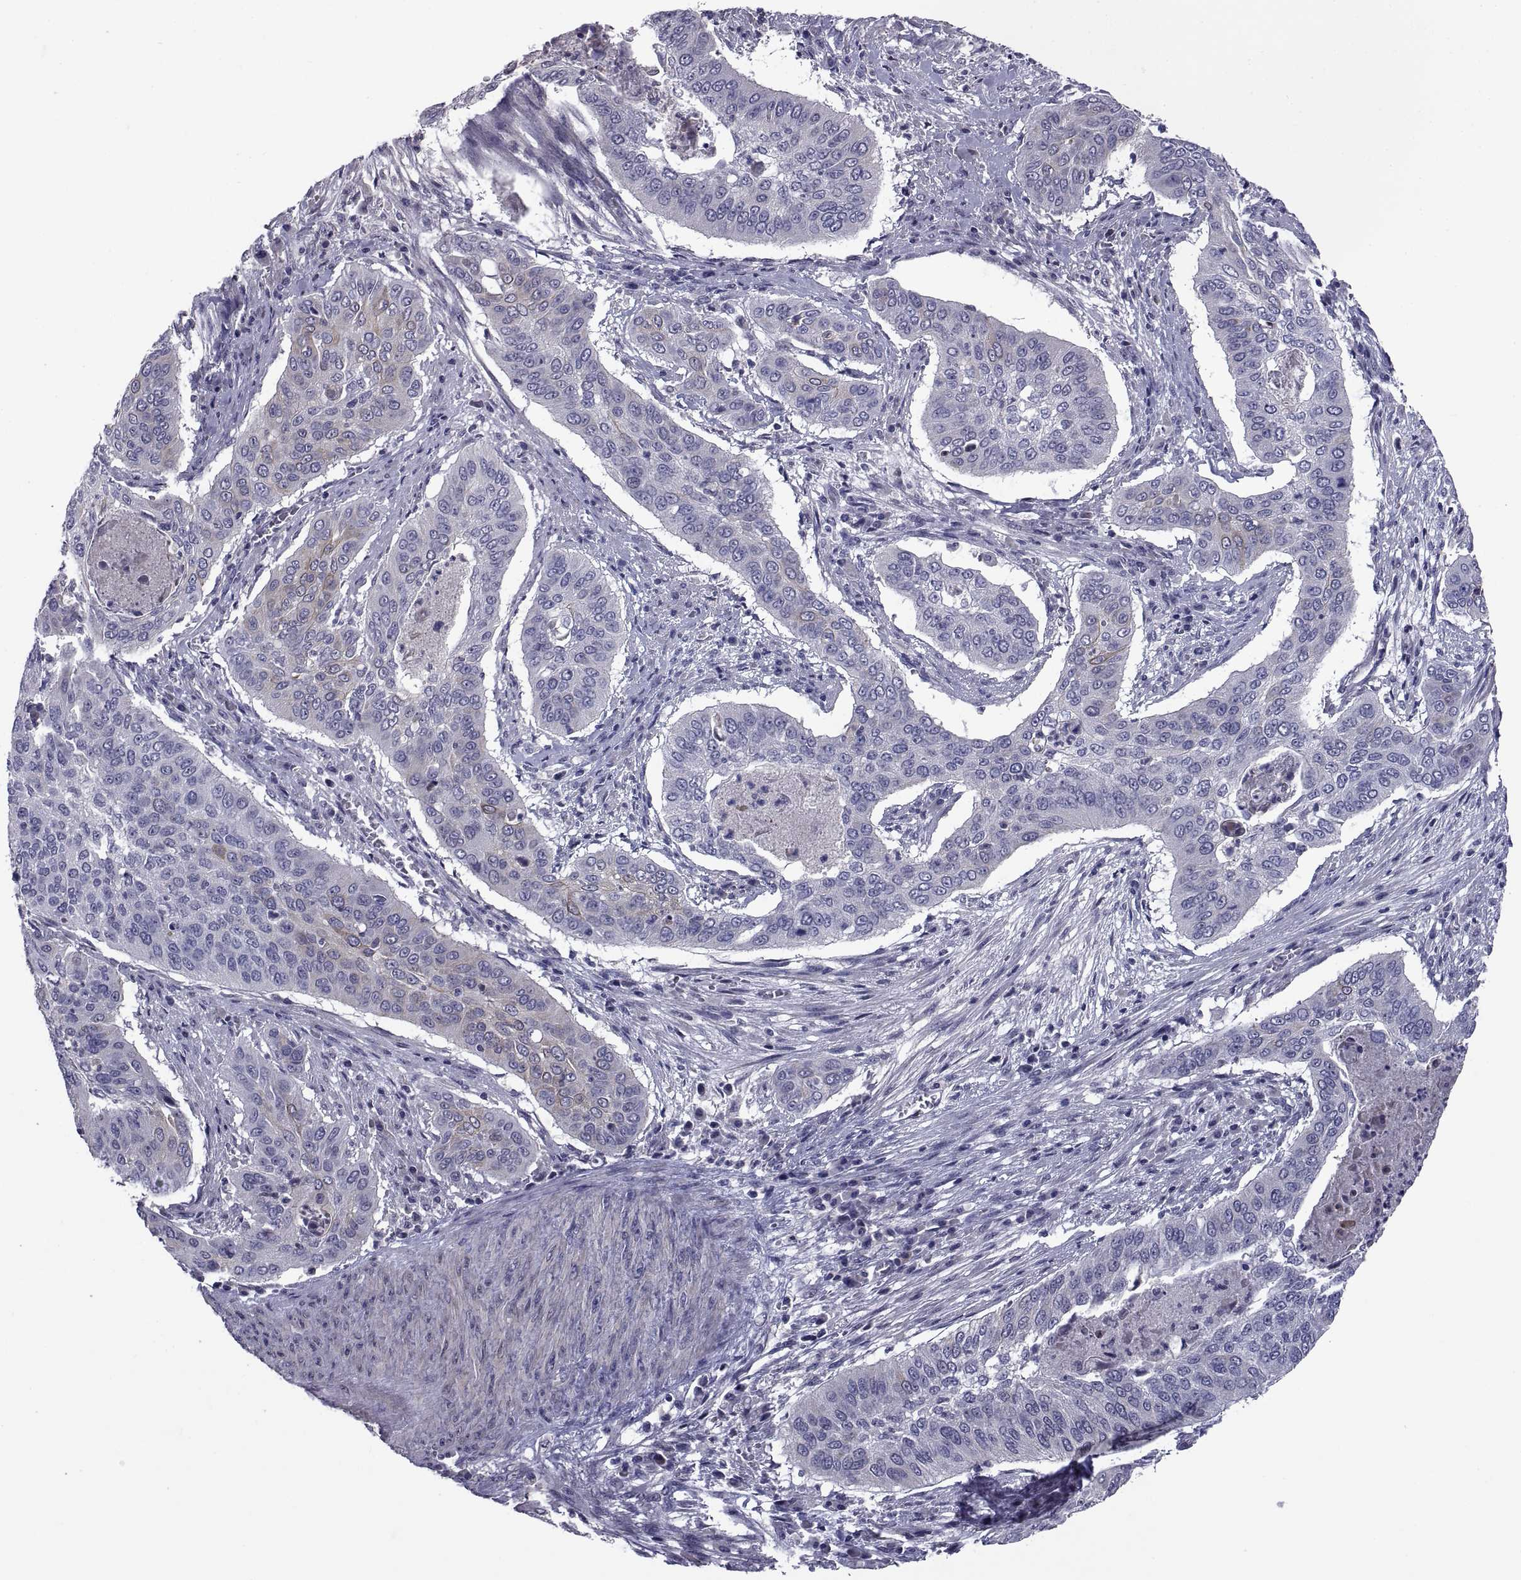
{"staining": {"intensity": "weak", "quantity": "<25%", "location": "cytoplasmic/membranous"}, "tissue": "cervical cancer", "cell_type": "Tumor cells", "image_type": "cancer", "snomed": [{"axis": "morphology", "description": "Squamous cell carcinoma, NOS"}, {"axis": "topography", "description": "Cervix"}], "caption": "DAB (3,3'-diaminobenzidine) immunohistochemical staining of squamous cell carcinoma (cervical) reveals no significant staining in tumor cells.", "gene": "NPTX2", "patient": {"sex": "female", "age": 39}}